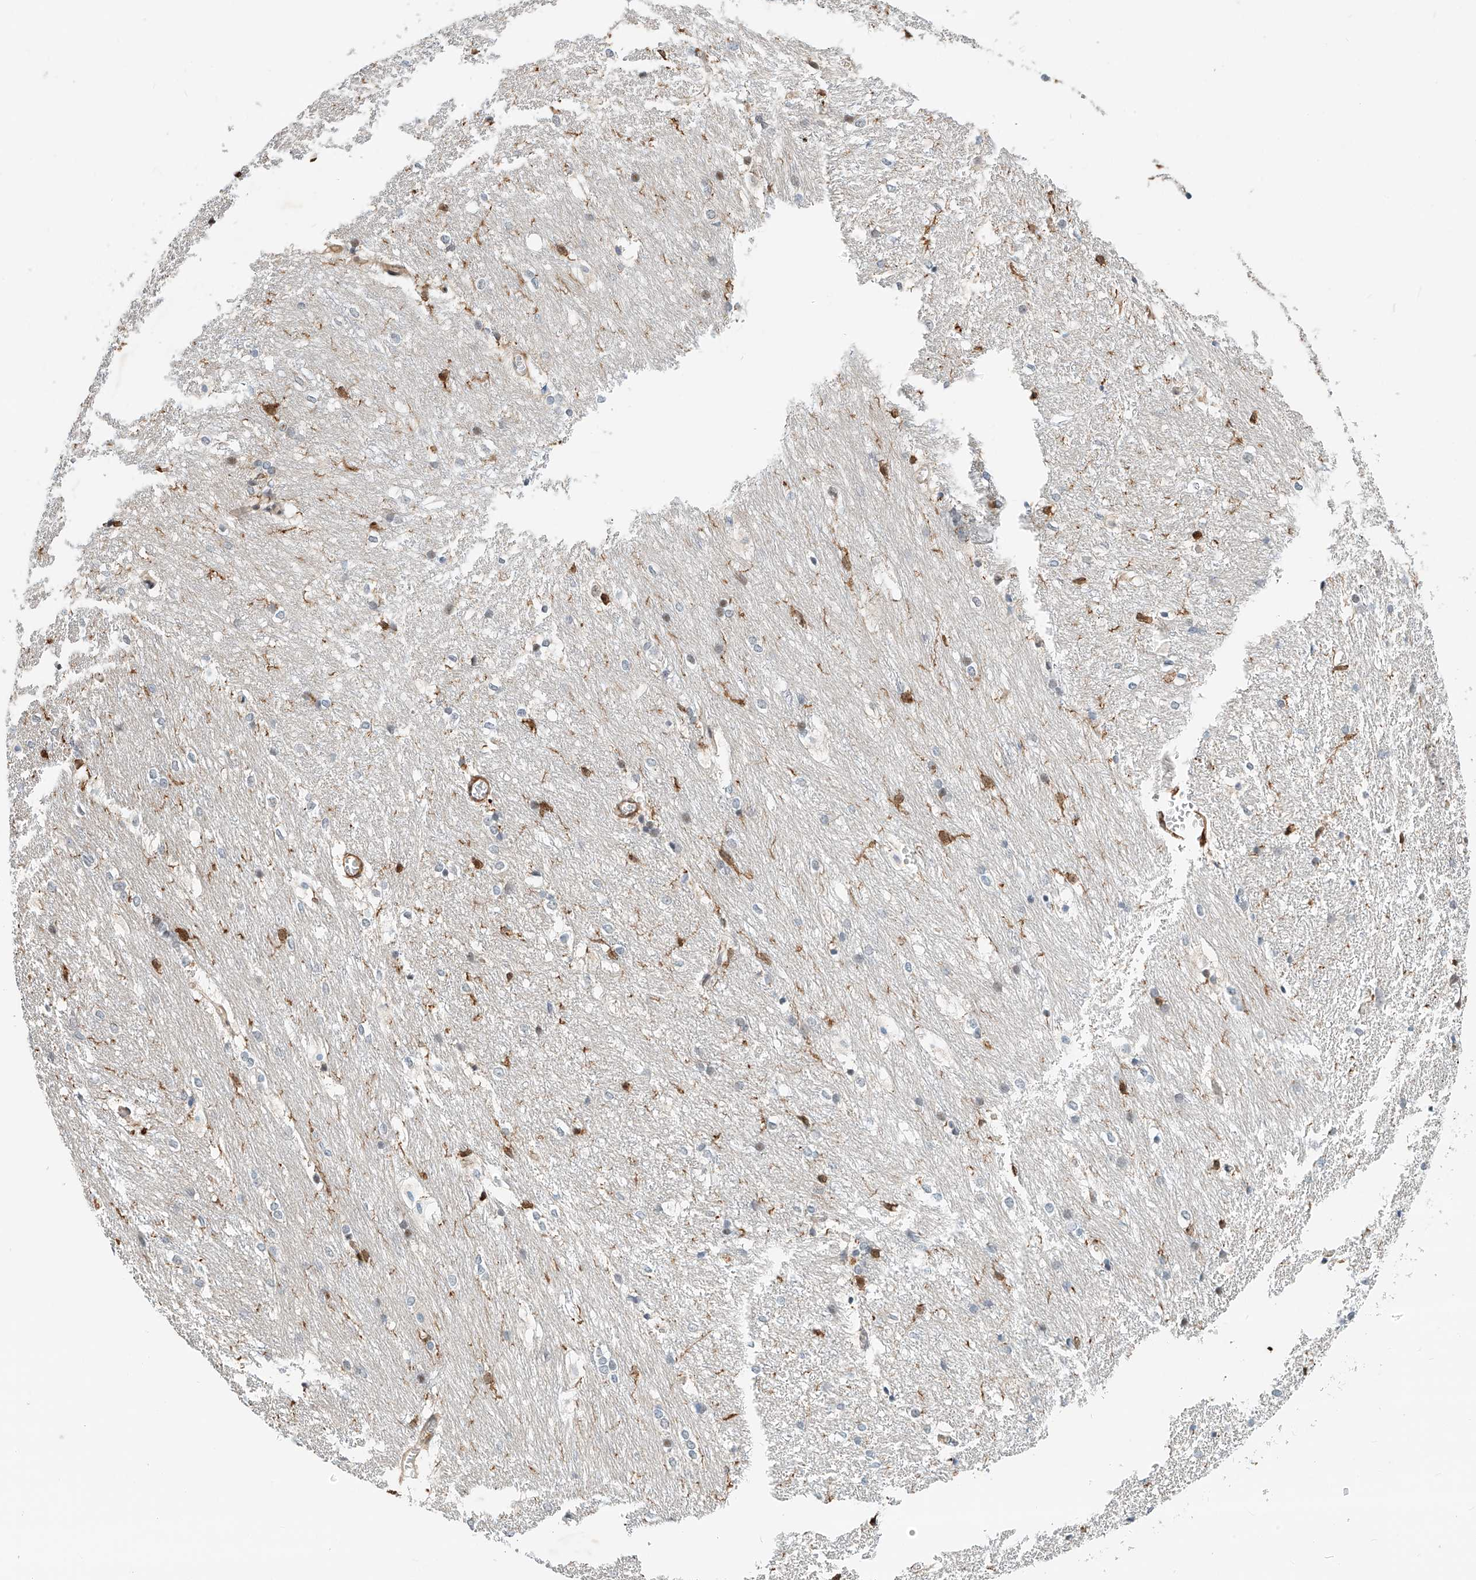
{"staining": {"intensity": "moderate", "quantity": "<25%", "location": "cytoplasmic/membranous"}, "tissue": "caudate", "cell_type": "Glial cells", "image_type": "normal", "snomed": [{"axis": "morphology", "description": "Normal tissue, NOS"}, {"axis": "topography", "description": "Lateral ventricle wall"}], "caption": "A brown stain highlights moderate cytoplasmic/membranous positivity of a protein in glial cells of benign human caudate.", "gene": "MICAL1", "patient": {"sex": "female", "age": 19}}